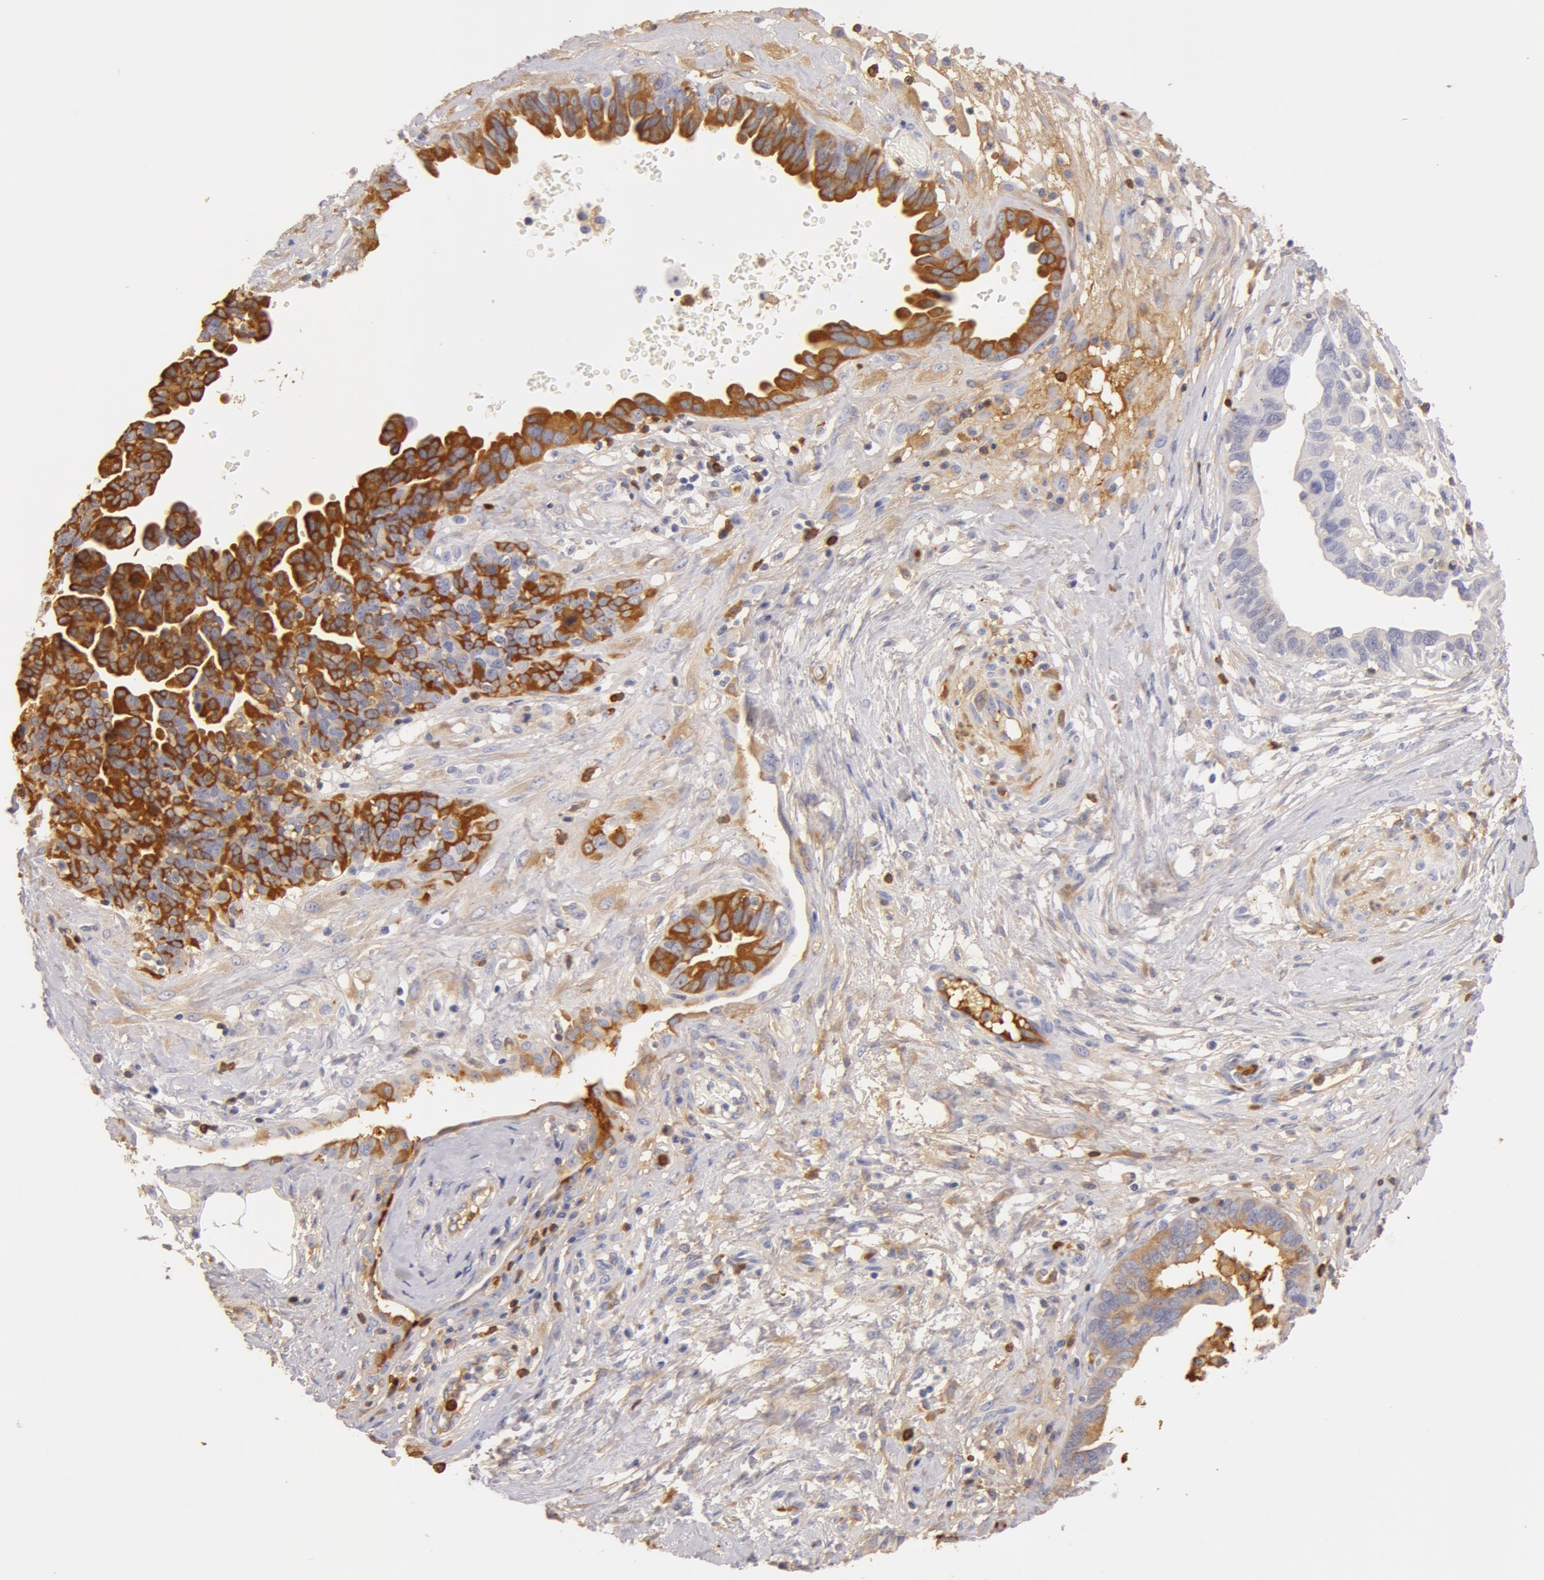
{"staining": {"intensity": "moderate", "quantity": ">75%", "location": "cytoplasmic/membranous"}, "tissue": "ovarian cancer", "cell_type": "Tumor cells", "image_type": "cancer", "snomed": [{"axis": "morphology", "description": "Cystadenocarcinoma, serous, NOS"}, {"axis": "topography", "description": "Ovary"}], "caption": "Ovarian cancer (serous cystadenocarcinoma) tissue shows moderate cytoplasmic/membranous positivity in approximately >75% of tumor cells, visualized by immunohistochemistry. (Stains: DAB in brown, nuclei in blue, Microscopy: brightfield microscopy at high magnification).", "gene": "GC", "patient": {"sex": "female", "age": 64}}